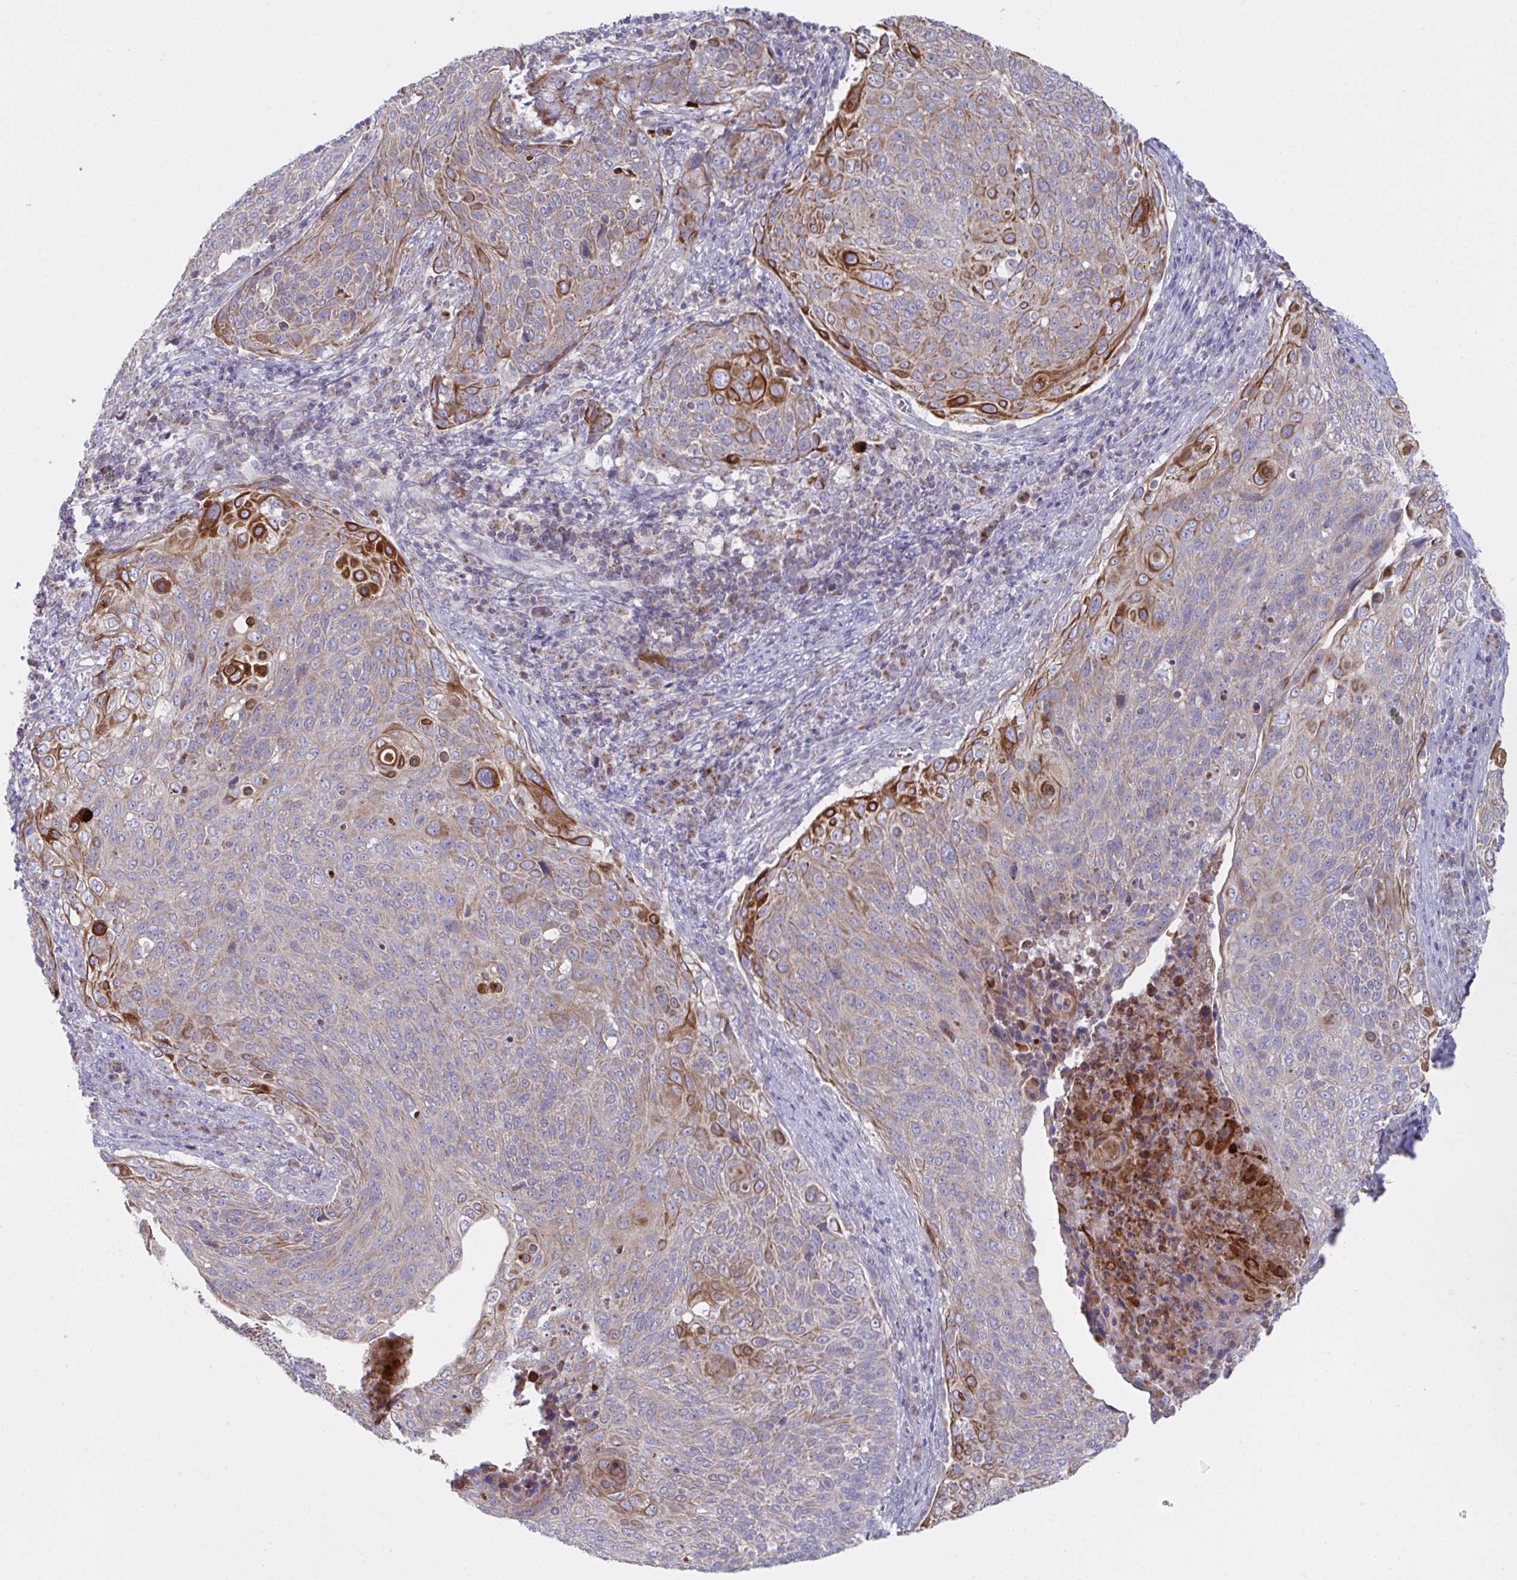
{"staining": {"intensity": "strong", "quantity": "25%-75%", "location": "cytoplasmic/membranous"}, "tissue": "cervical cancer", "cell_type": "Tumor cells", "image_type": "cancer", "snomed": [{"axis": "morphology", "description": "Squamous cell carcinoma, NOS"}, {"axis": "topography", "description": "Cervix"}], "caption": "Immunohistochemical staining of human cervical cancer exhibits high levels of strong cytoplasmic/membranous staining in approximately 25%-75% of tumor cells.", "gene": "NDUFA7", "patient": {"sex": "female", "age": 31}}